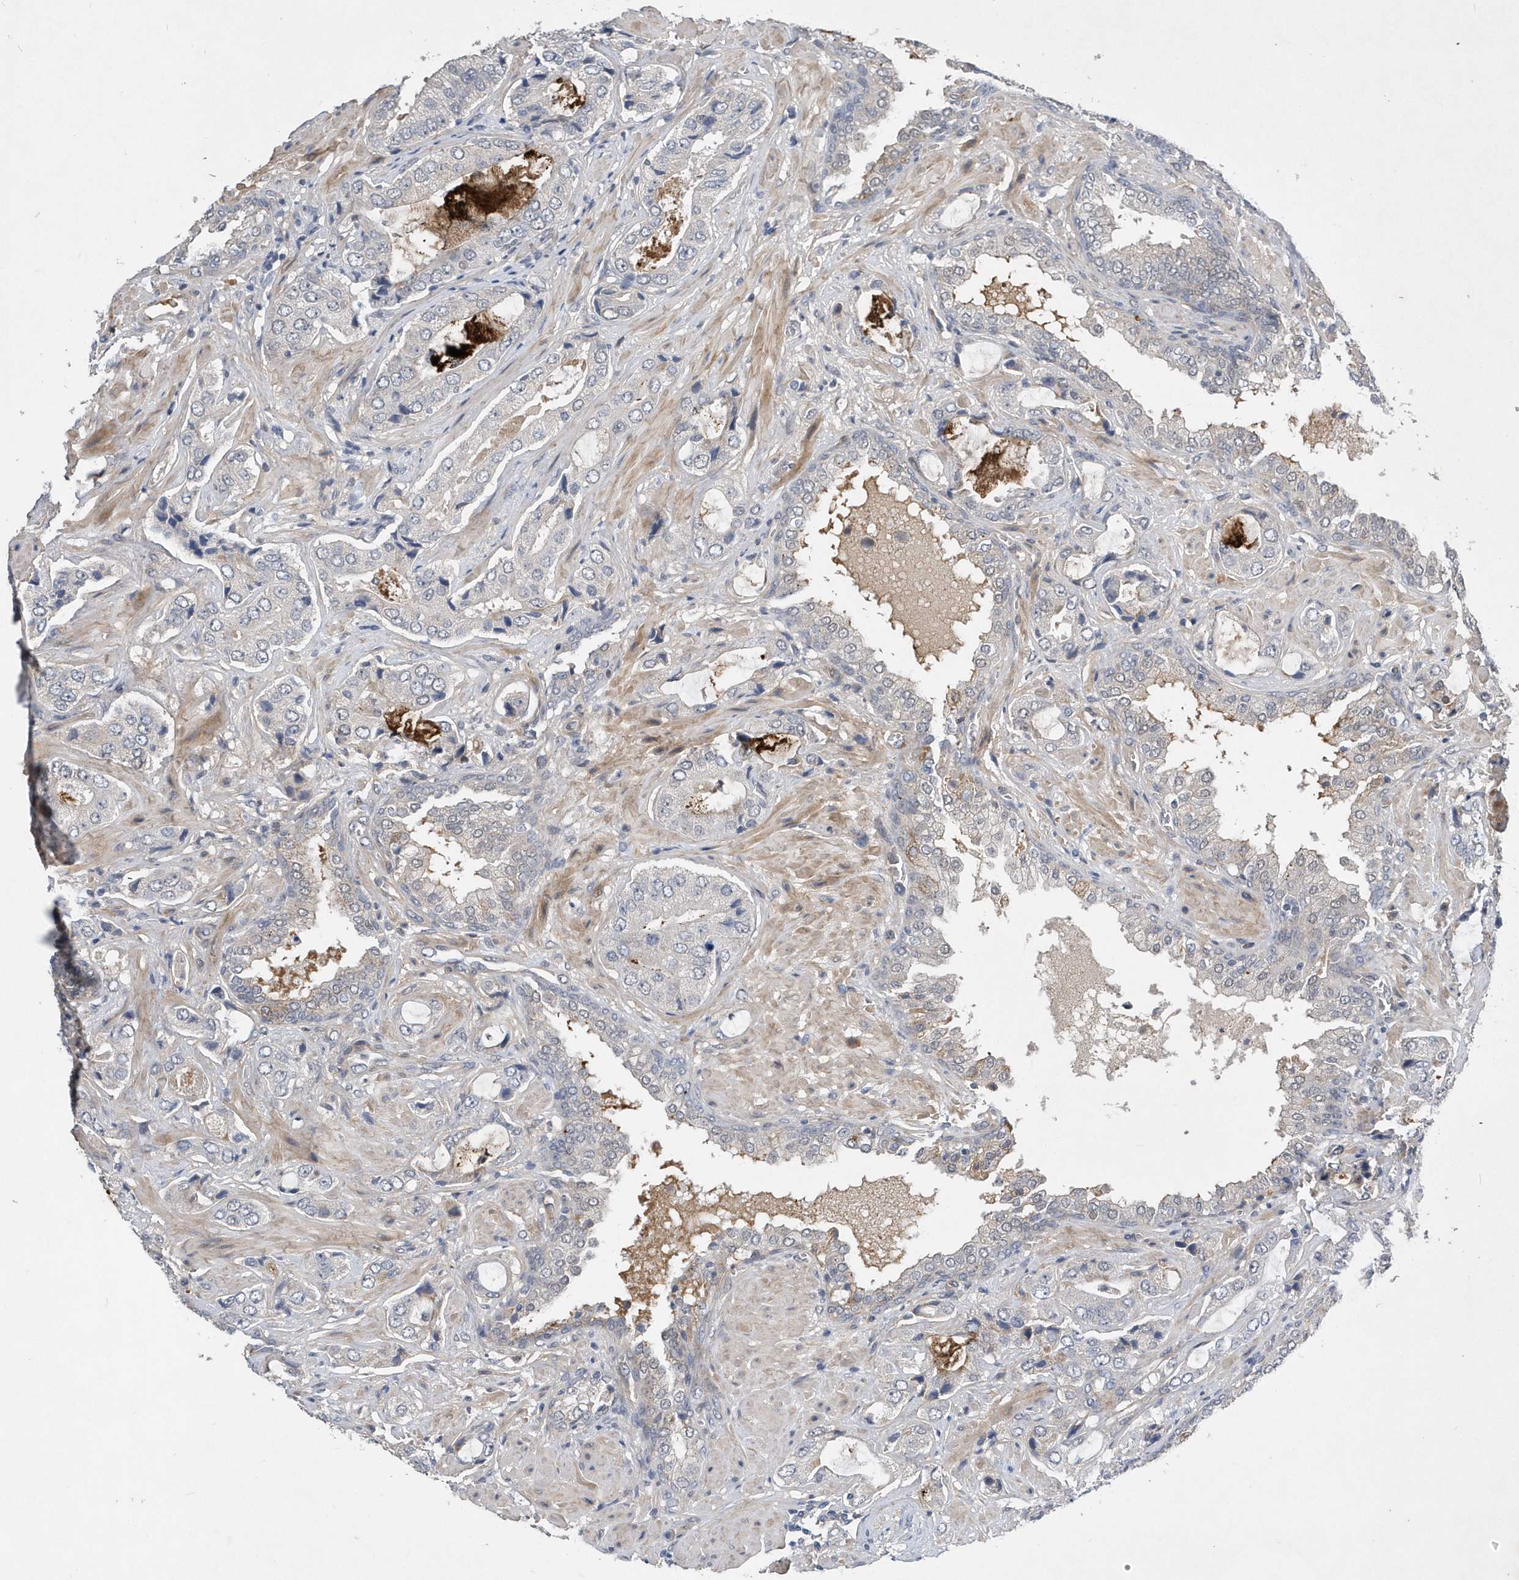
{"staining": {"intensity": "negative", "quantity": "none", "location": "none"}, "tissue": "prostate cancer", "cell_type": "Tumor cells", "image_type": "cancer", "snomed": [{"axis": "morphology", "description": "Normal tissue, NOS"}, {"axis": "morphology", "description": "Adenocarcinoma, High grade"}, {"axis": "topography", "description": "Prostate"}, {"axis": "topography", "description": "Peripheral nerve tissue"}], "caption": "Prostate cancer (high-grade adenocarcinoma) was stained to show a protein in brown. There is no significant staining in tumor cells.", "gene": "FAM217A", "patient": {"sex": "male", "age": 59}}